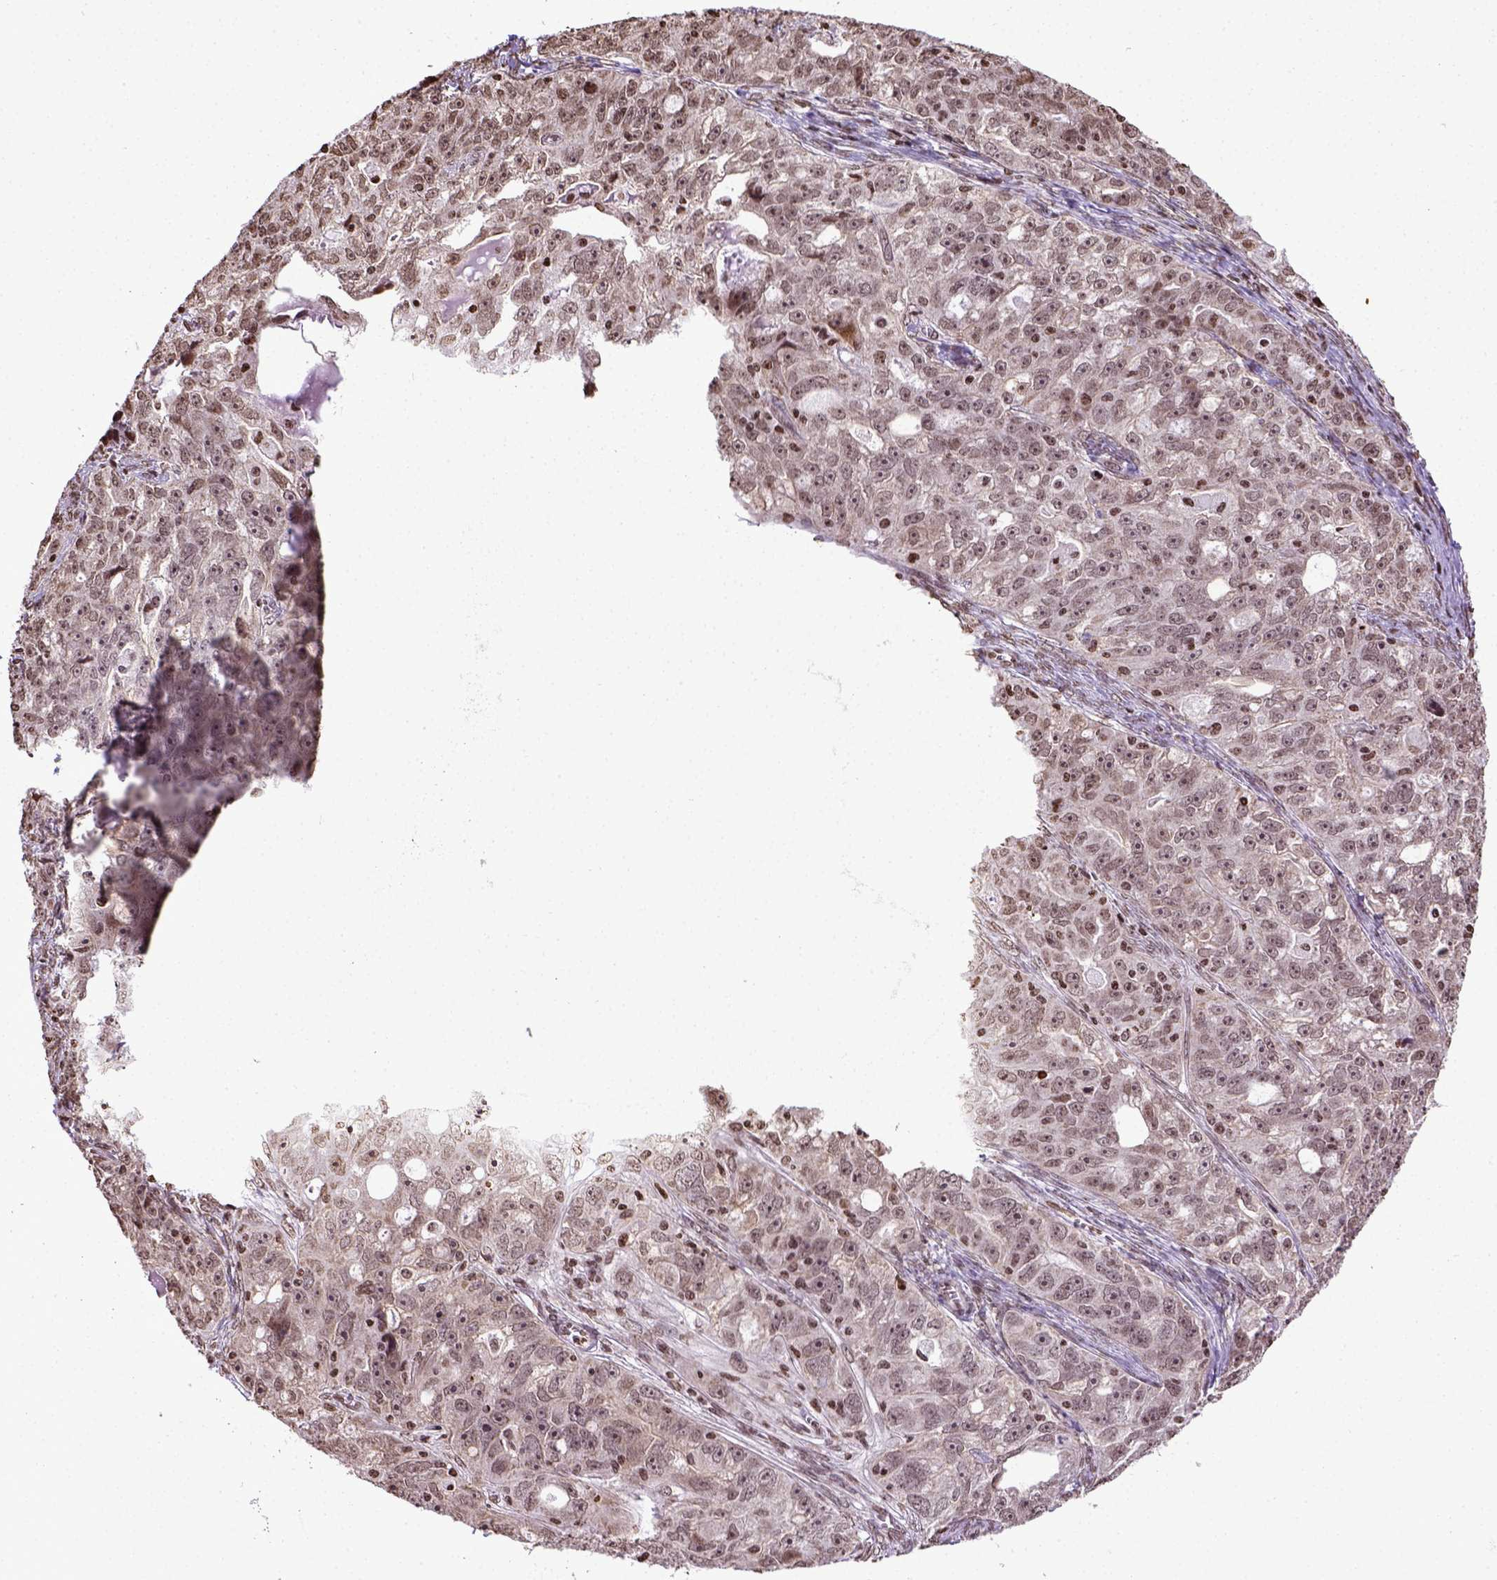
{"staining": {"intensity": "weak", "quantity": ">75%", "location": "nuclear"}, "tissue": "ovarian cancer", "cell_type": "Tumor cells", "image_type": "cancer", "snomed": [{"axis": "morphology", "description": "Cystadenocarcinoma, serous, NOS"}, {"axis": "topography", "description": "Ovary"}], "caption": "High-magnification brightfield microscopy of ovarian cancer (serous cystadenocarcinoma) stained with DAB (3,3'-diaminobenzidine) (brown) and counterstained with hematoxylin (blue). tumor cells exhibit weak nuclear positivity is seen in approximately>75% of cells.", "gene": "ZNF75D", "patient": {"sex": "female", "age": 51}}